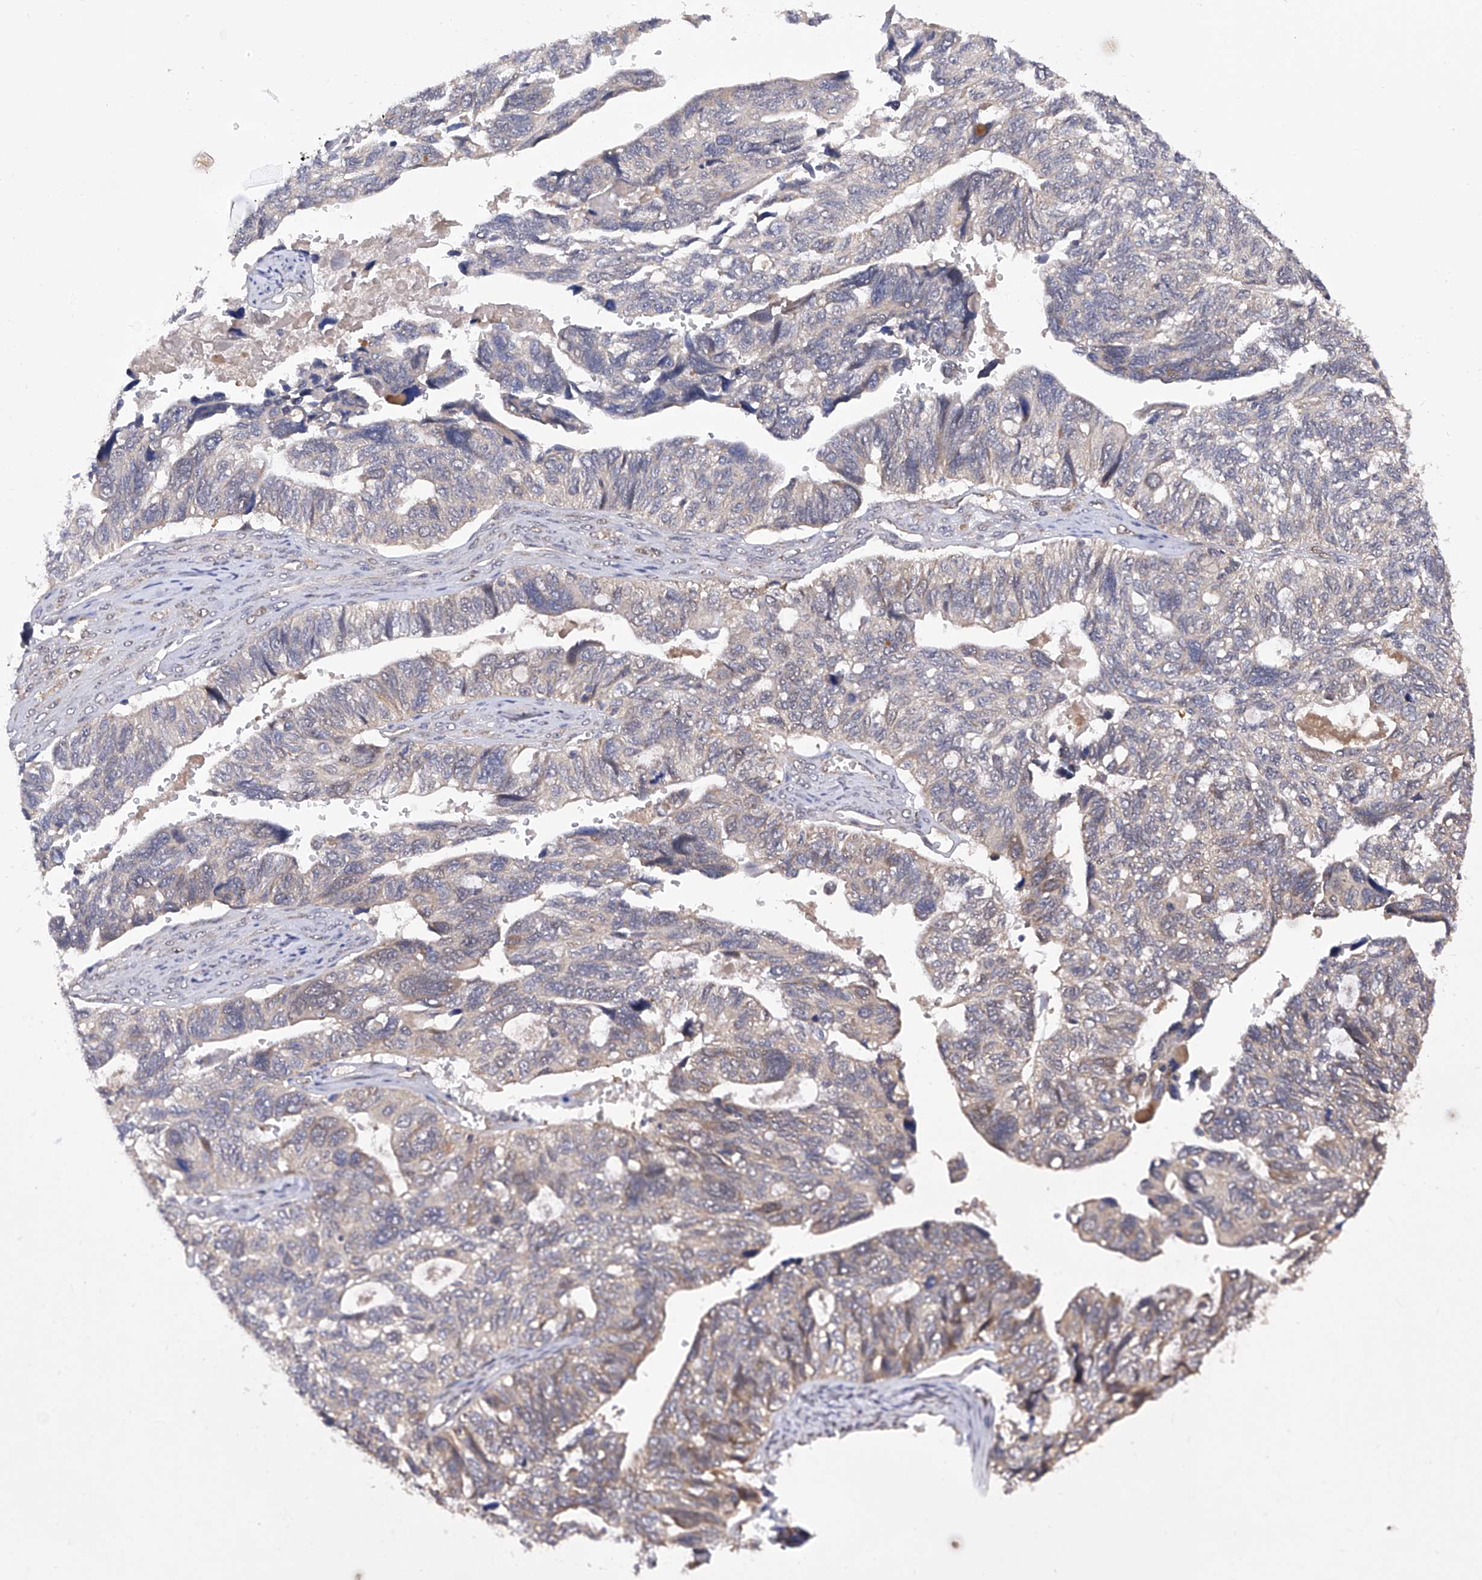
{"staining": {"intensity": "weak", "quantity": "<25%", "location": "cytoplasmic/membranous"}, "tissue": "ovarian cancer", "cell_type": "Tumor cells", "image_type": "cancer", "snomed": [{"axis": "morphology", "description": "Cystadenocarcinoma, serous, NOS"}, {"axis": "topography", "description": "Ovary"}], "caption": "Photomicrograph shows no significant protein staining in tumor cells of serous cystadenocarcinoma (ovarian).", "gene": "USP45", "patient": {"sex": "female", "age": 79}}